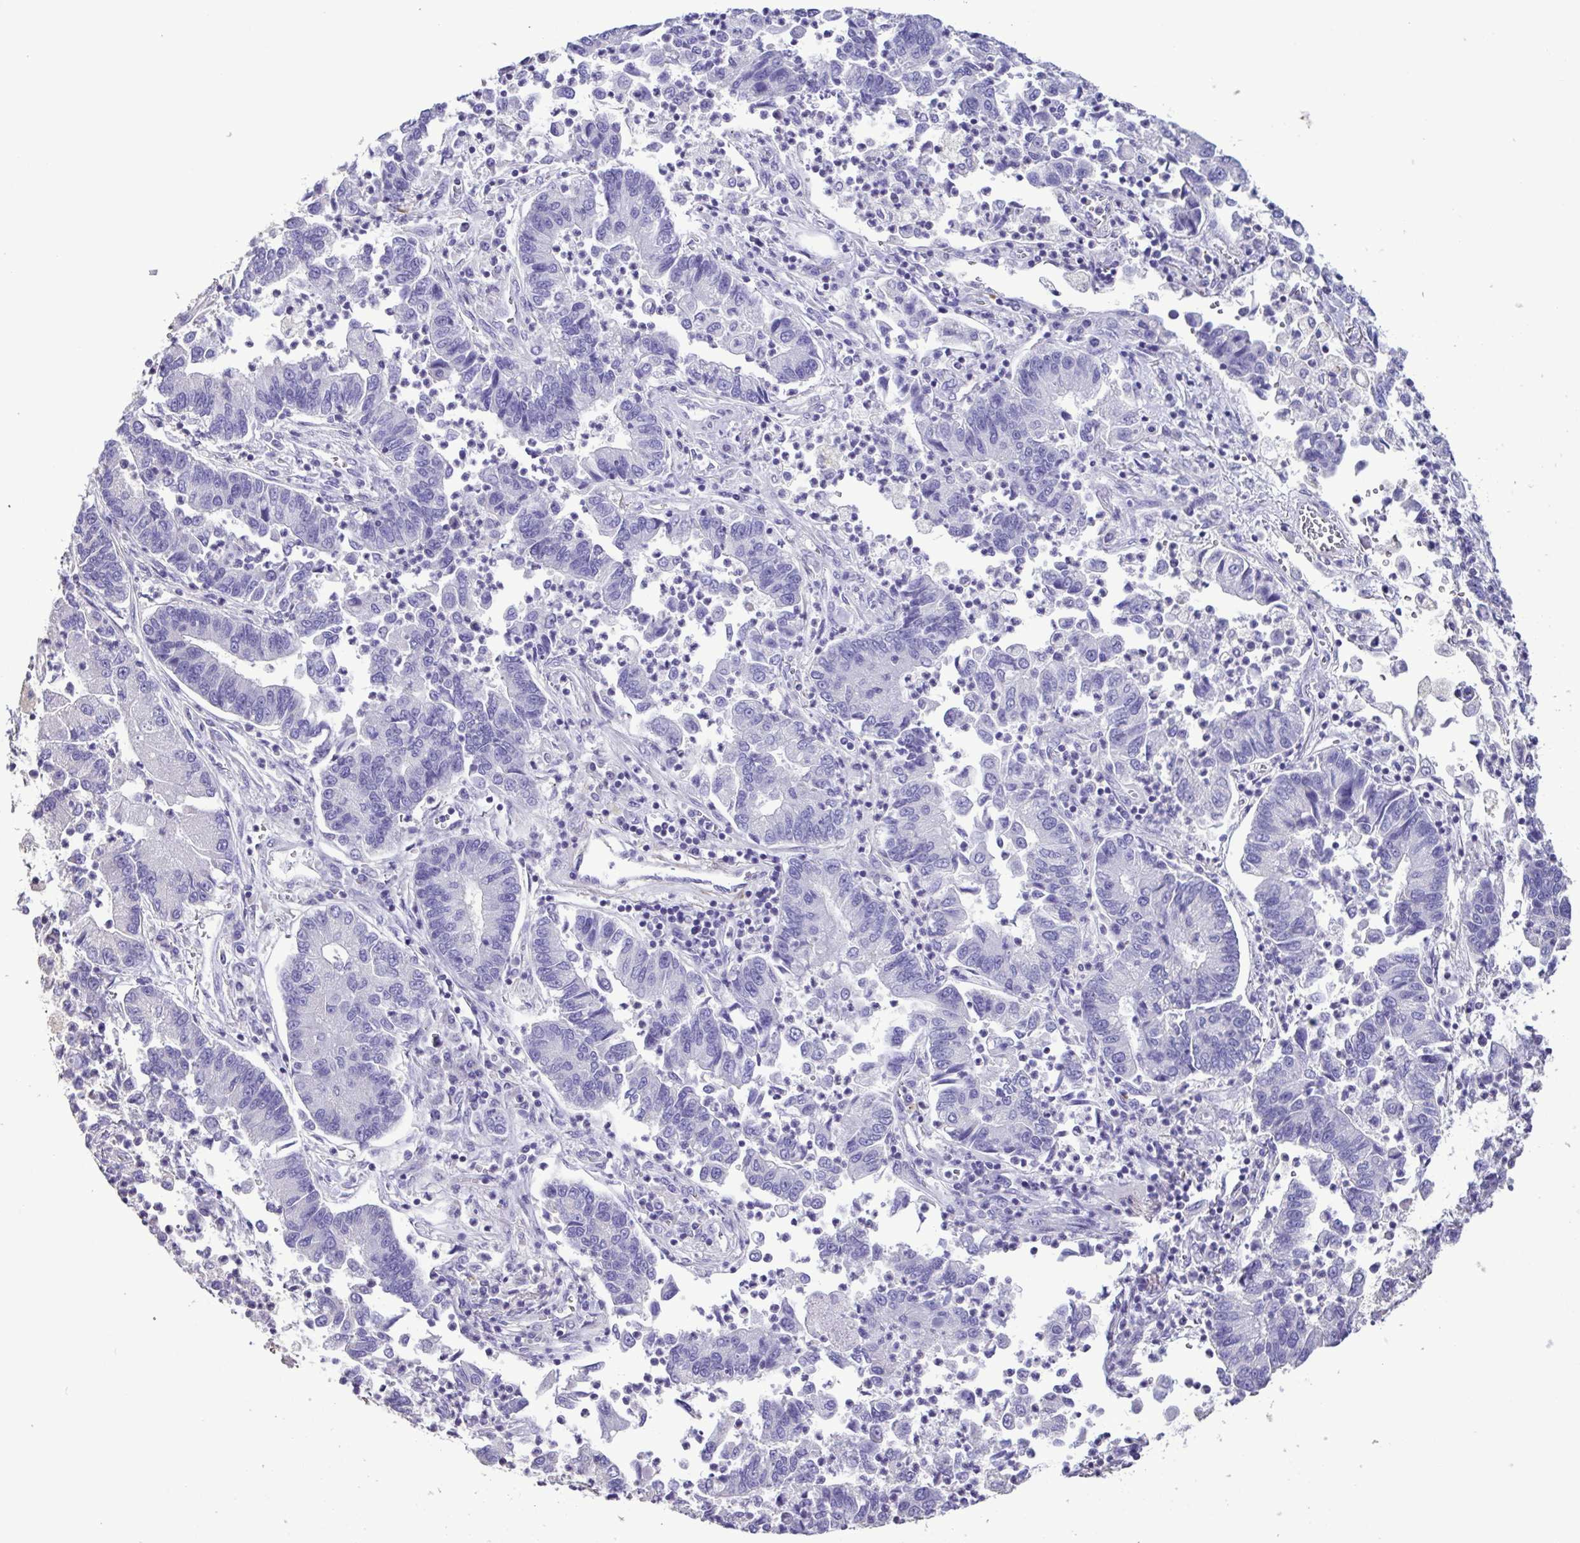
{"staining": {"intensity": "negative", "quantity": "none", "location": "none"}, "tissue": "lung cancer", "cell_type": "Tumor cells", "image_type": "cancer", "snomed": [{"axis": "morphology", "description": "Adenocarcinoma, NOS"}, {"axis": "topography", "description": "Lung"}], "caption": "Human lung cancer stained for a protein using immunohistochemistry displays no expression in tumor cells.", "gene": "PLA2G4E", "patient": {"sex": "female", "age": 57}}